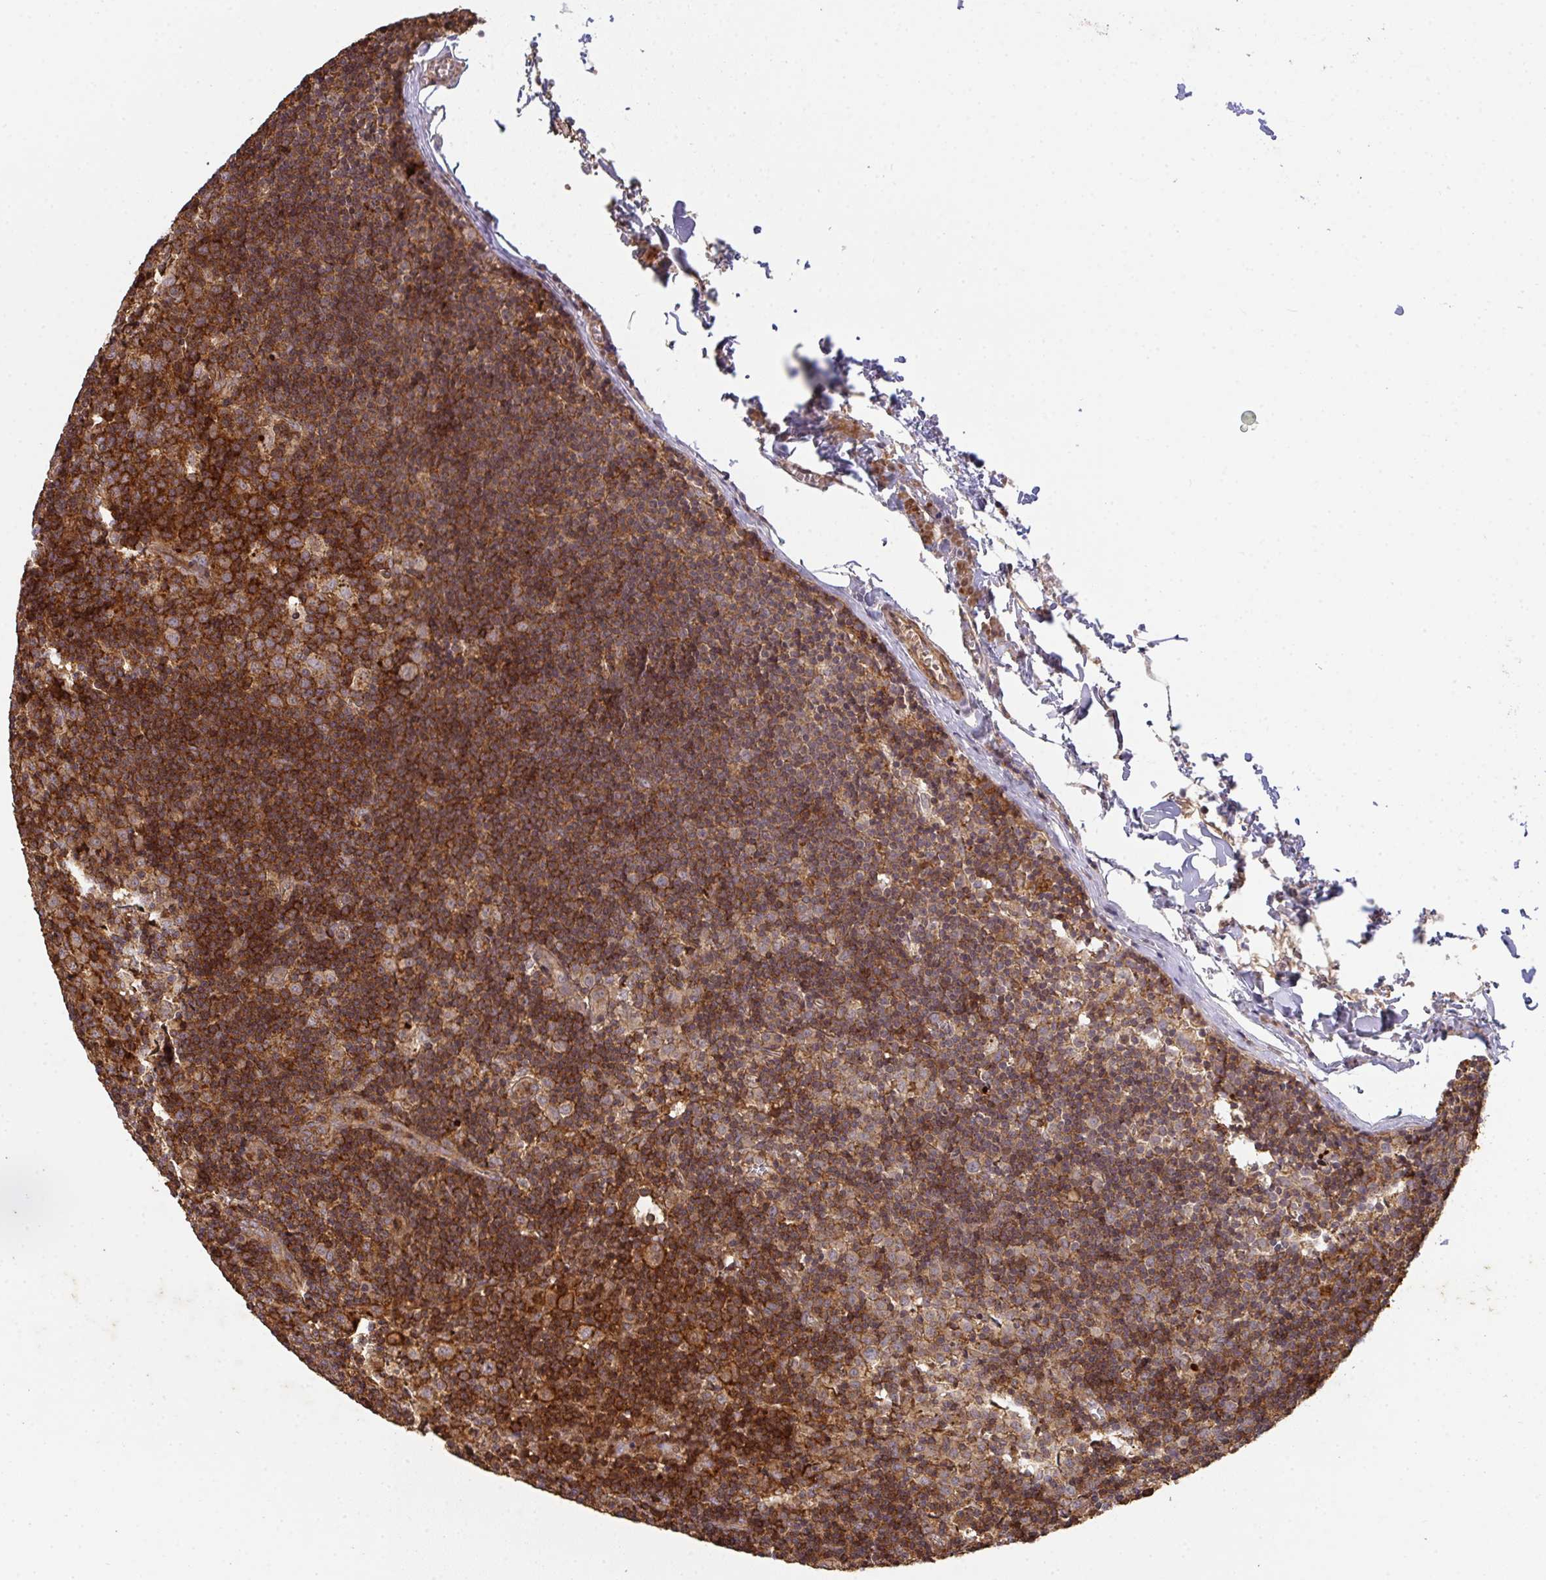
{"staining": {"intensity": "strong", "quantity": "25%-75%", "location": "cytoplasmic/membranous"}, "tissue": "lymph node", "cell_type": "Germinal center cells", "image_type": "normal", "snomed": [{"axis": "morphology", "description": "Normal tissue, NOS"}, {"axis": "topography", "description": "Lymph node"}], "caption": "The photomicrograph displays immunohistochemical staining of benign lymph node. There is strong cytoplasmic/membranous staining is present in approximately 25%-75% of germinal center cells. (DAB (3,3'-diaminobenzidine) = brown stain, brightfield microscopy at high magnification).", "gene": "TNMD", "patient": {"sex": "female", "age": 45}}